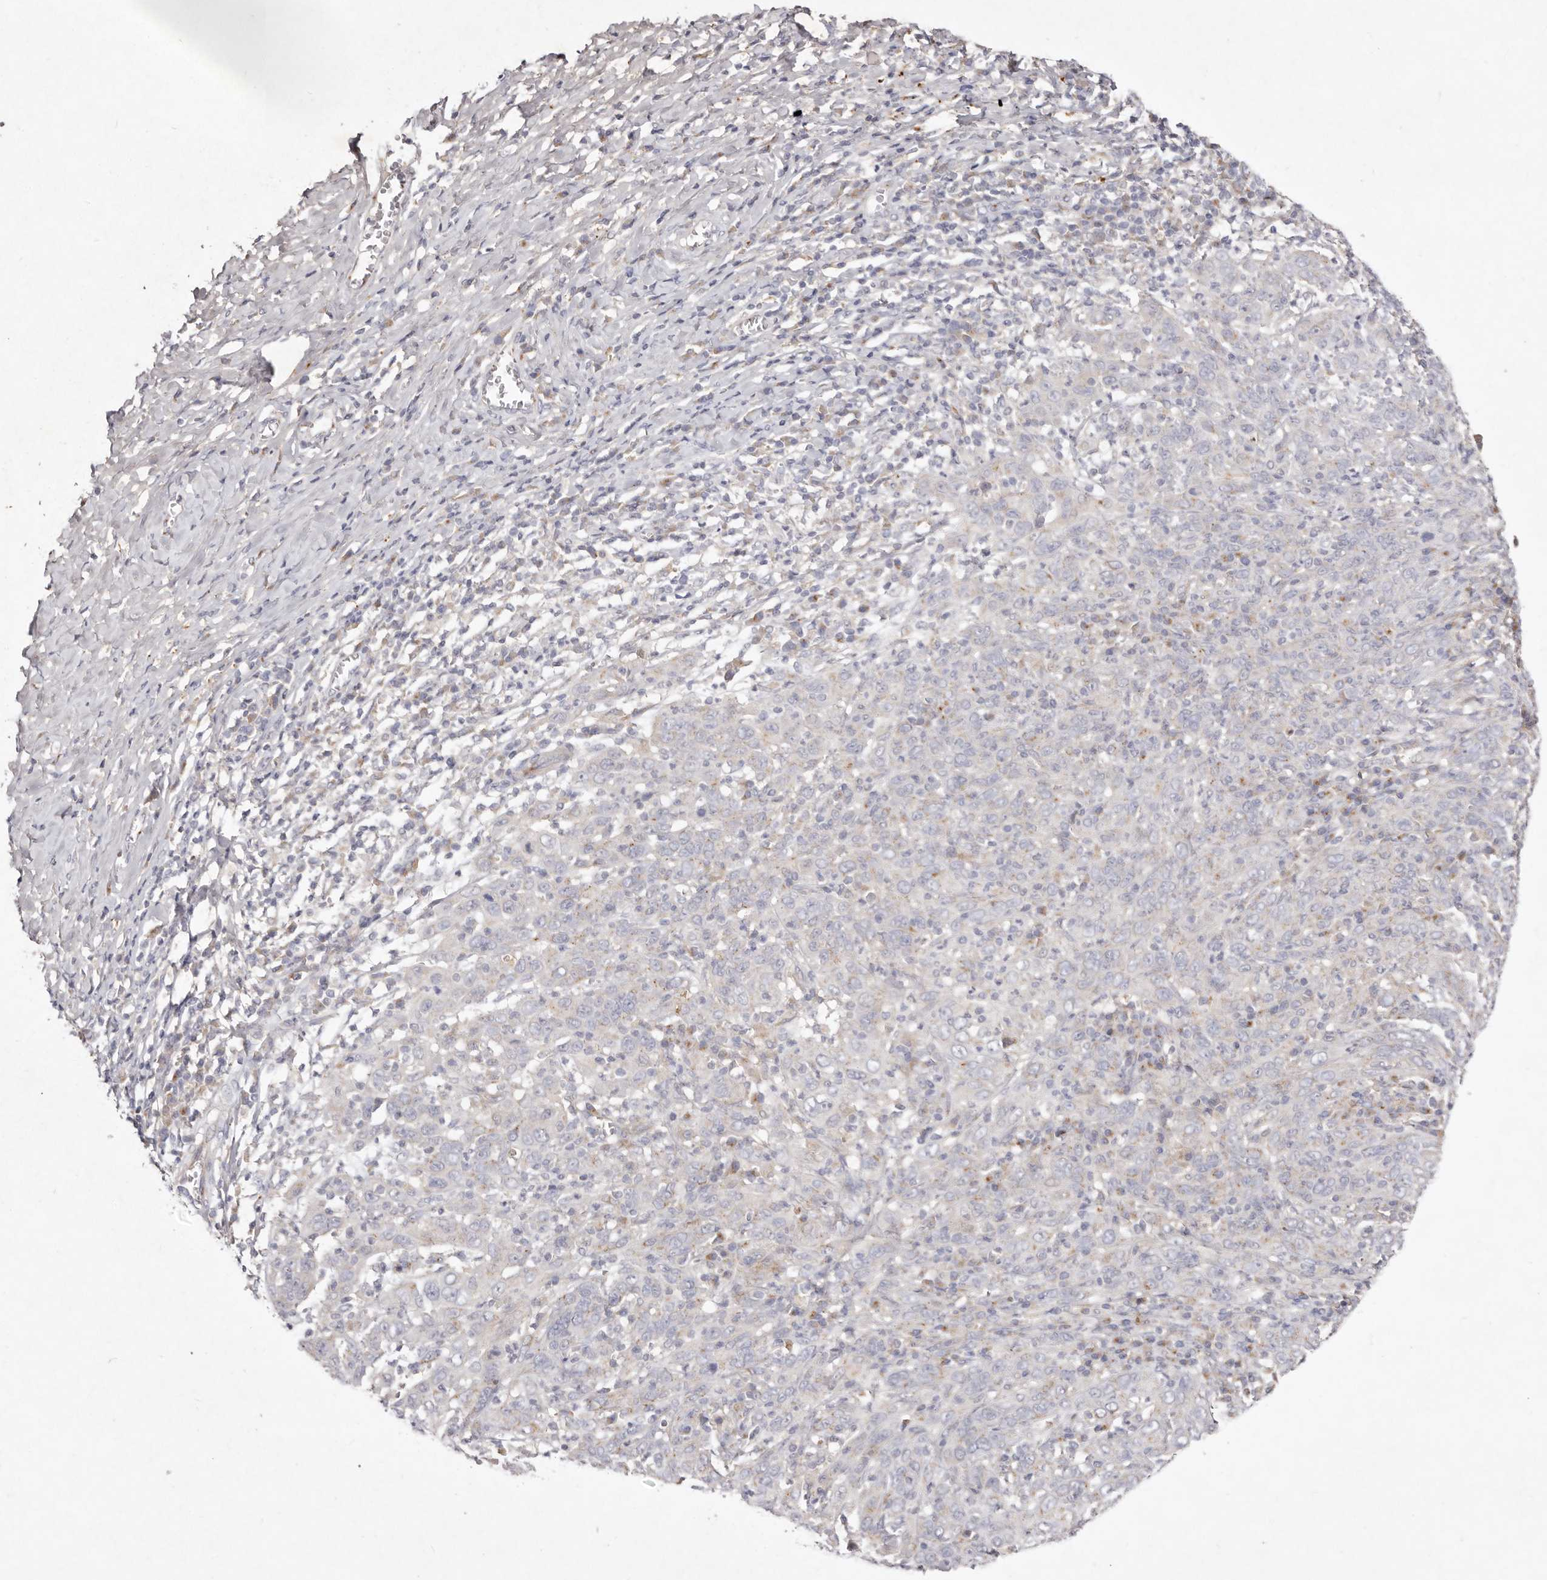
{"staining": {"intensity": "negative", "quantity": "none", "location": "none"}, "tissue": "cervical cancer", "cell_type": "Tumor cells", "image_type": "cancer", "snomed": [{"axis": "morphology", "description": "Squamous cell carcinoma, NOS"}, {"axis": "topography", "description": "Cervix"}], "caption": "Cervical cancer (squamous cell carcinoma) stained for a protein using immunohistochemistry demonstrates no expression tumor cells.", "gene": "USP24", "patient": {"sex": "female", "age": 46}}